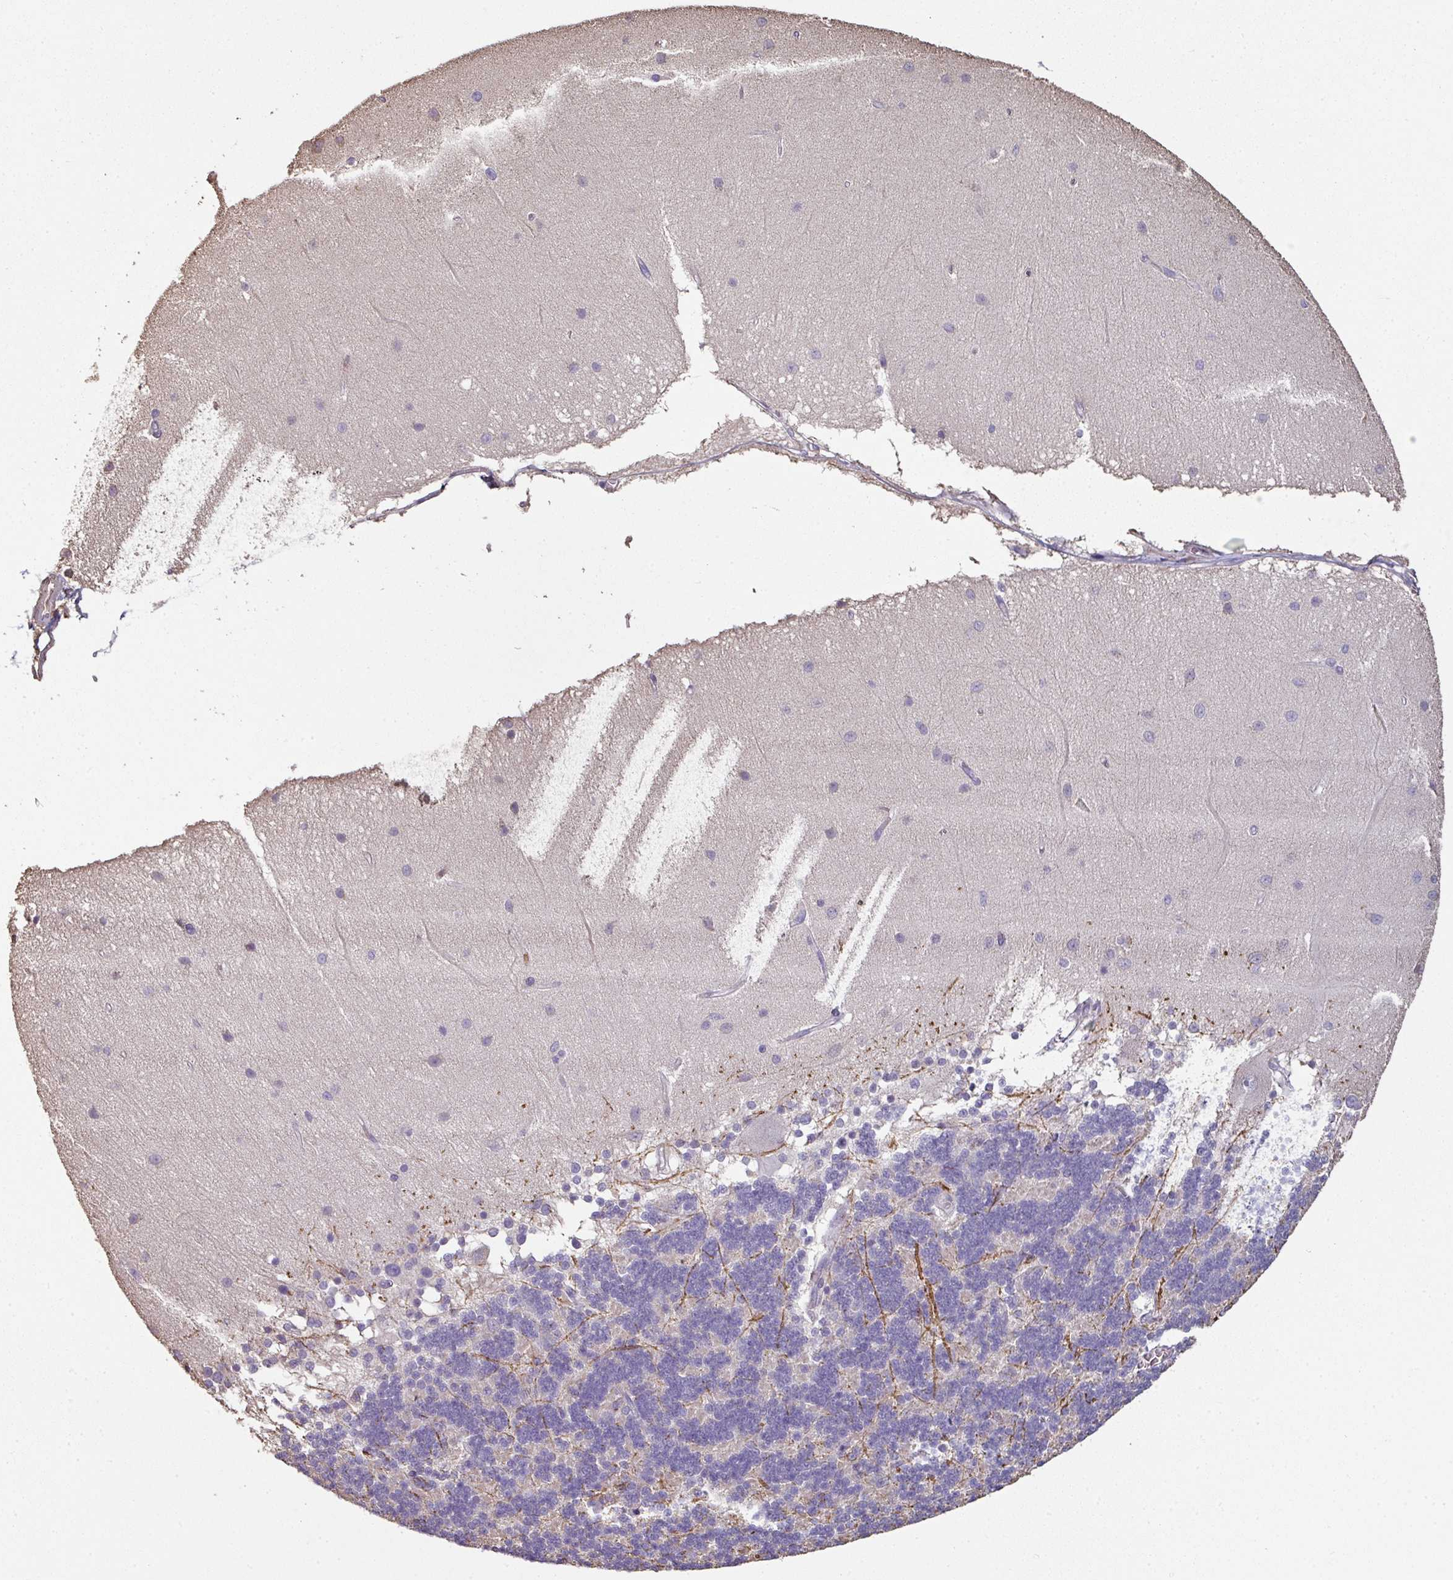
{"staining": {"intensity": "moderate", "quantity": "<25%", "location": "cytoplasmic/membranous"}, "tissue": "cerebellum", "cell_type": "Cells in granular layer", "image_type": "normal", "snomed": [{"axis": "morphology", "description": "Normal tissue, NOS"}, {"axis": "topography", "description": "Cerebellum"}], "caption": "Approximately <25% of cells in granular layer in benign cerebellum show moderate cytoplasmic/membranous protein staining as visualized by brown immunohistochemical staining.", "gene": "OLFML2B", "patient": {"sex": "female", "age": 54}}